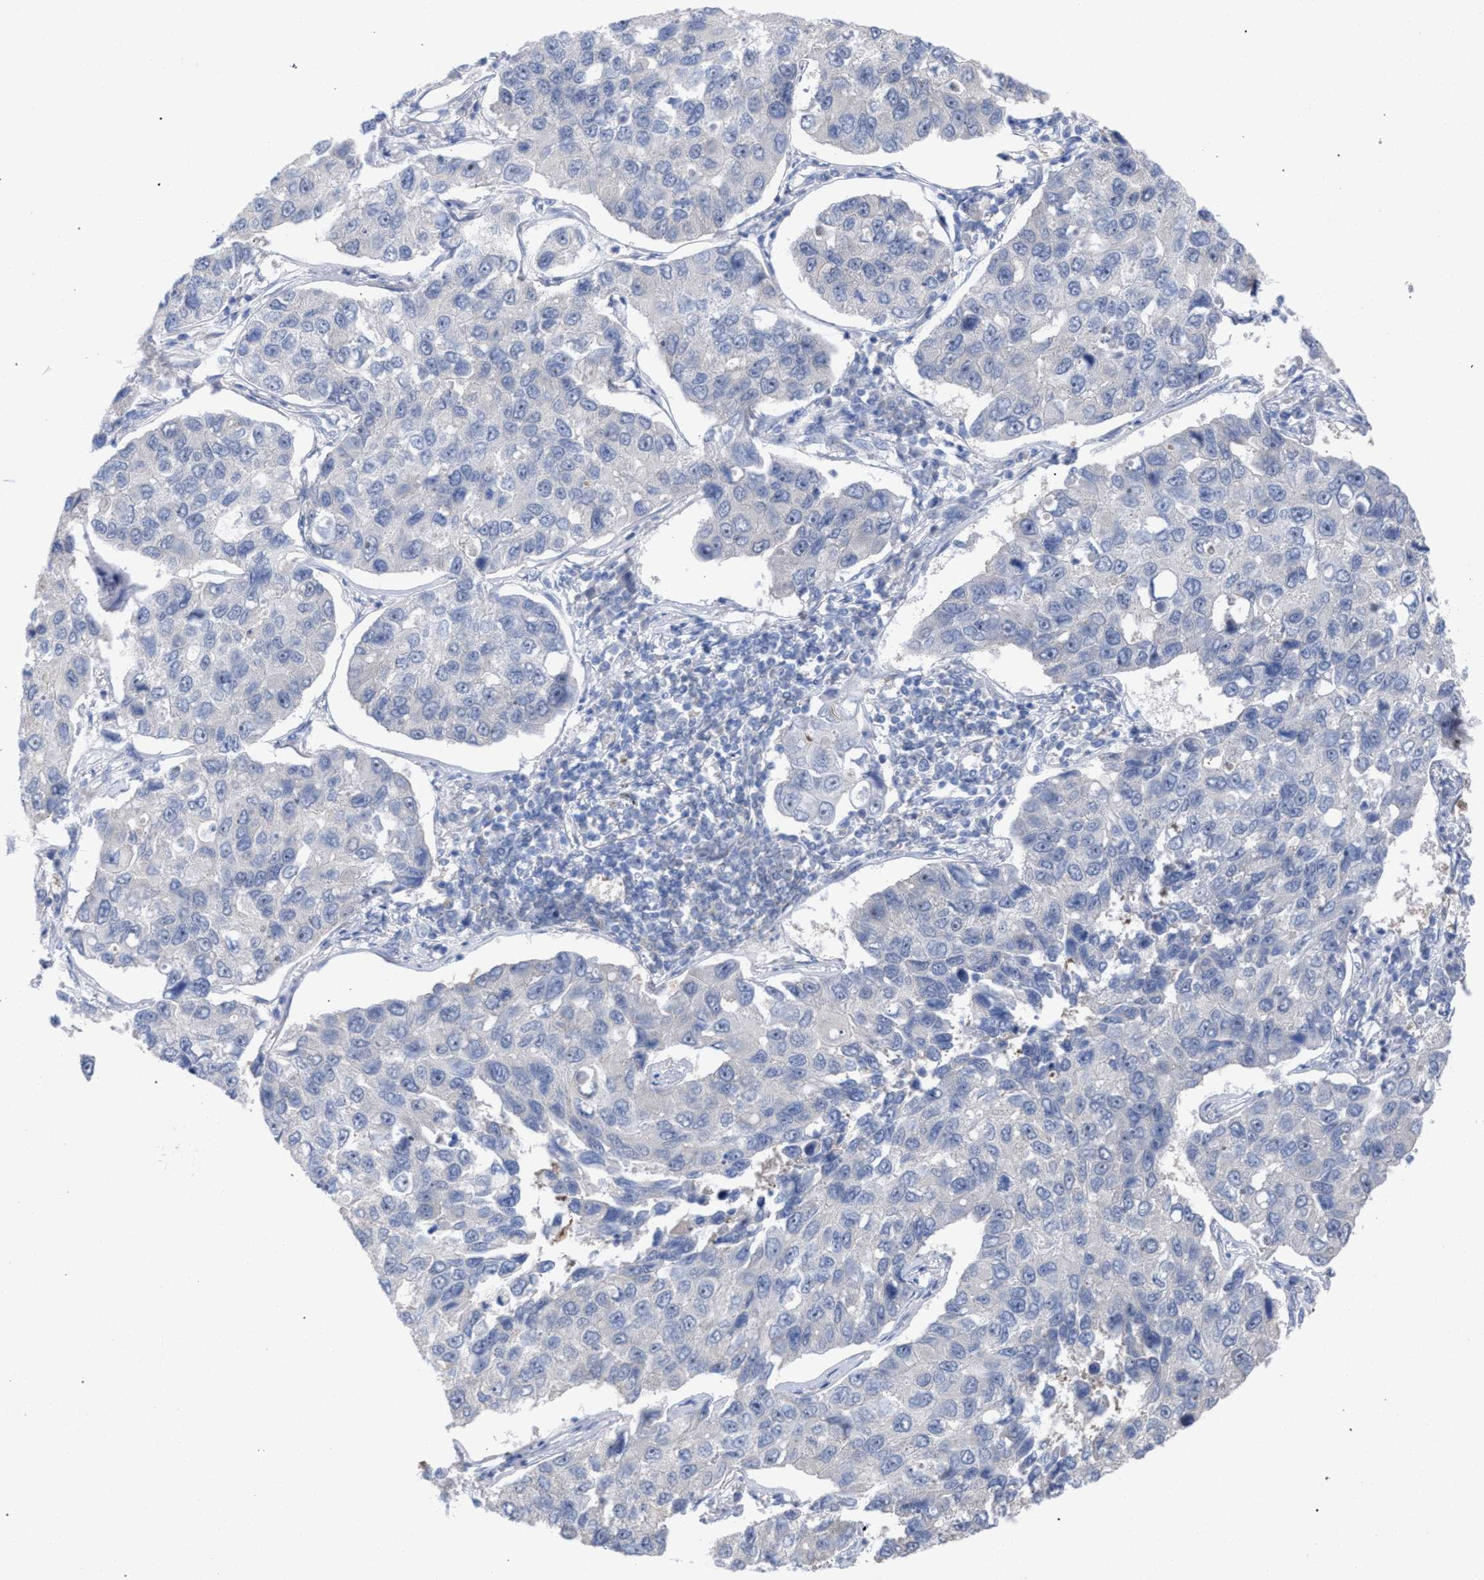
{"staining": {"intensity": "negative", "quantity": "none", "location": "none"}, "tissue": "lung cancer", "cell_type": "Tumor cells", "image_type": "cancer", "snomed": [{"axis": "morphology", "description": "Adenocarcinoma, NOS"}, {"axis": "topography", "description": "Lung"}], "caption": "Lung adenocarcinoma stained for a protein using immunohistochemistry (IHC) exhibits no positivity tumor cells.", "gene": "FHOD3", "patient": {"sex": "male", "age": 64}}